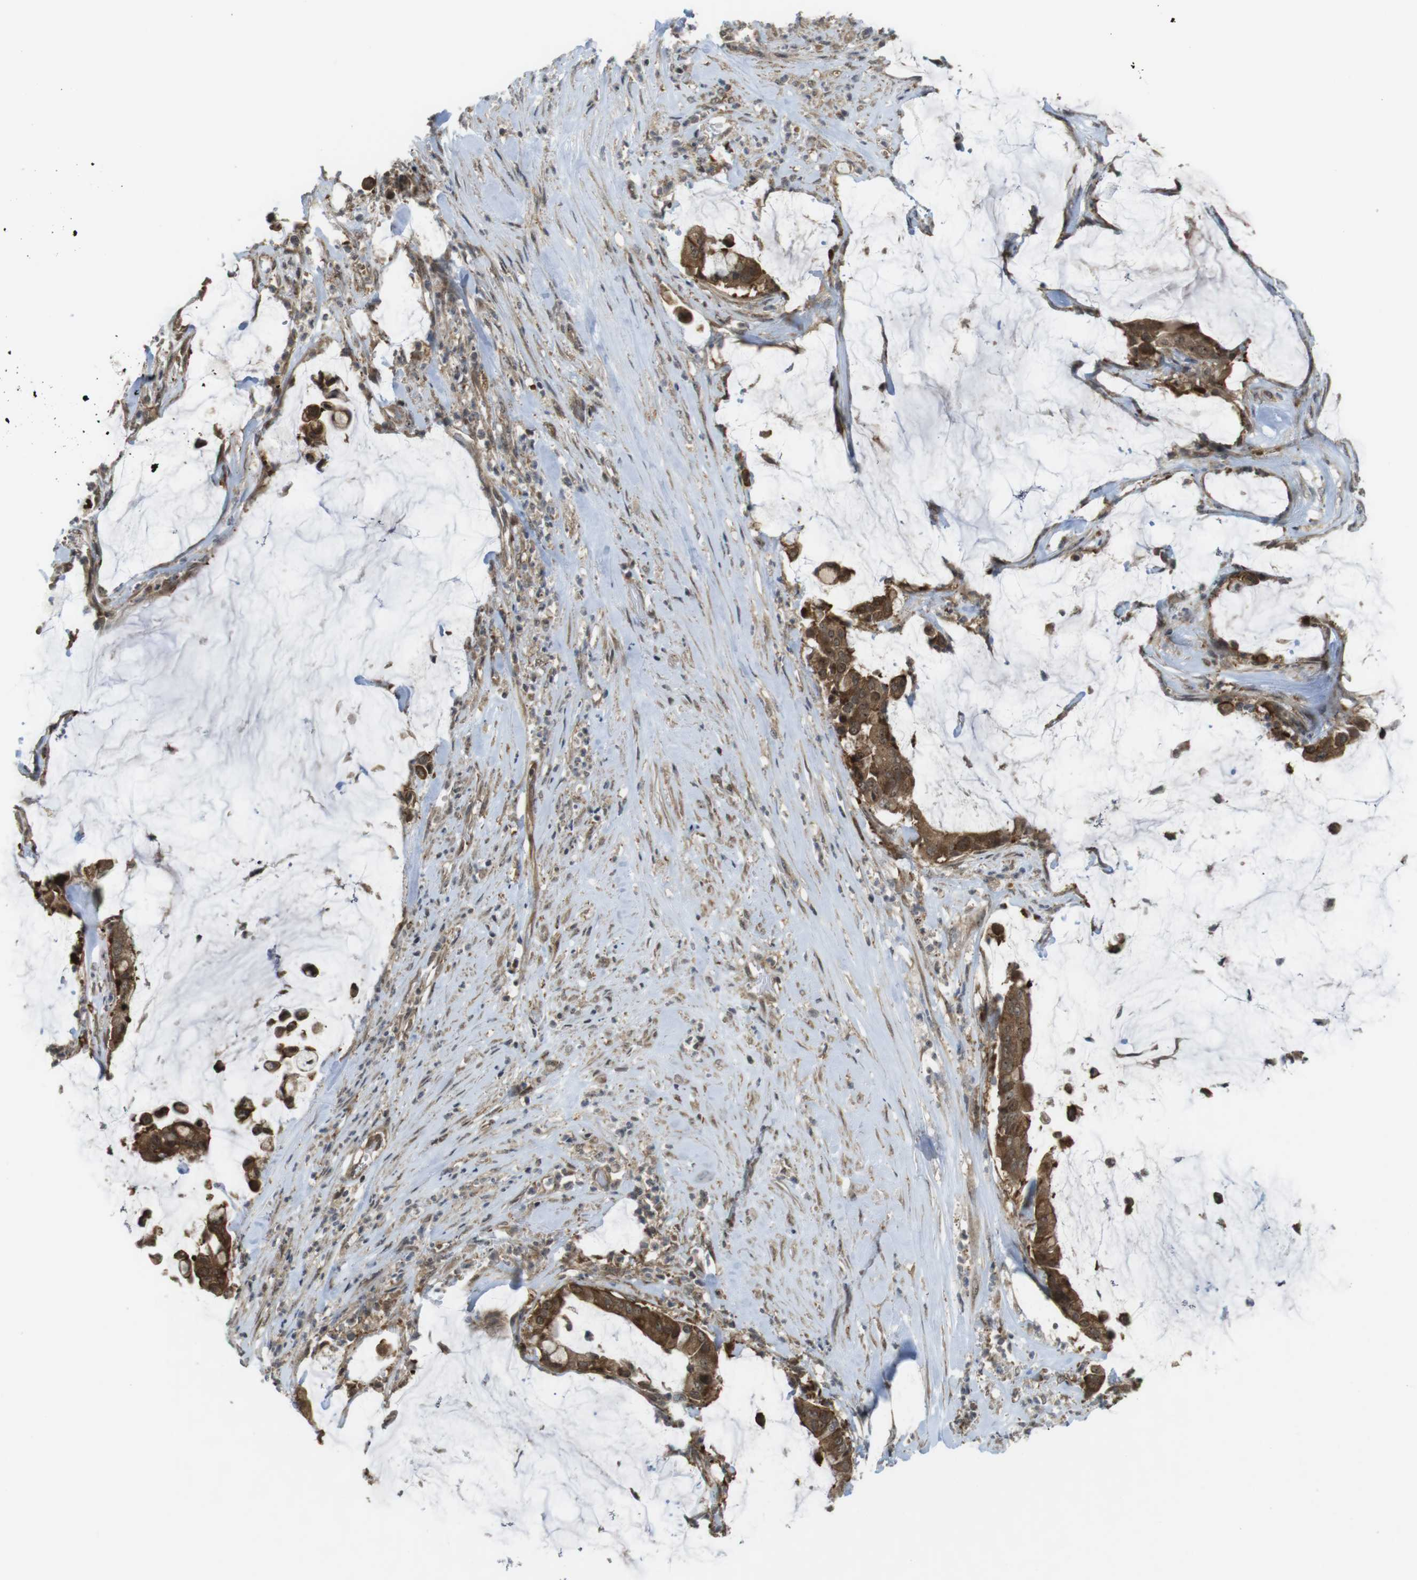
{"staining": {"intensity": "strong", "quantity": ">75%", "location": "cytoplasmic/membranous,nuclear"}, "tissue": "pancreatic cancer", "cell_type": "Tumor cells", "image_type": "cancer", "snomed": [{"axis": "morphology", "description": "Adenocarcinoma, NOS"}, {"axis": "topography", "description": "Pancreas"}], "caption": "Adenocarcinoma (pancreatic) was stained to show a protein in brown. There is high levels of strong cytoplasmic/membranous and nuclear positivity in approximately >75% of tumor cells.", "gene": "CC2D1A", "patient": {"sex": "male", "age": 41}}